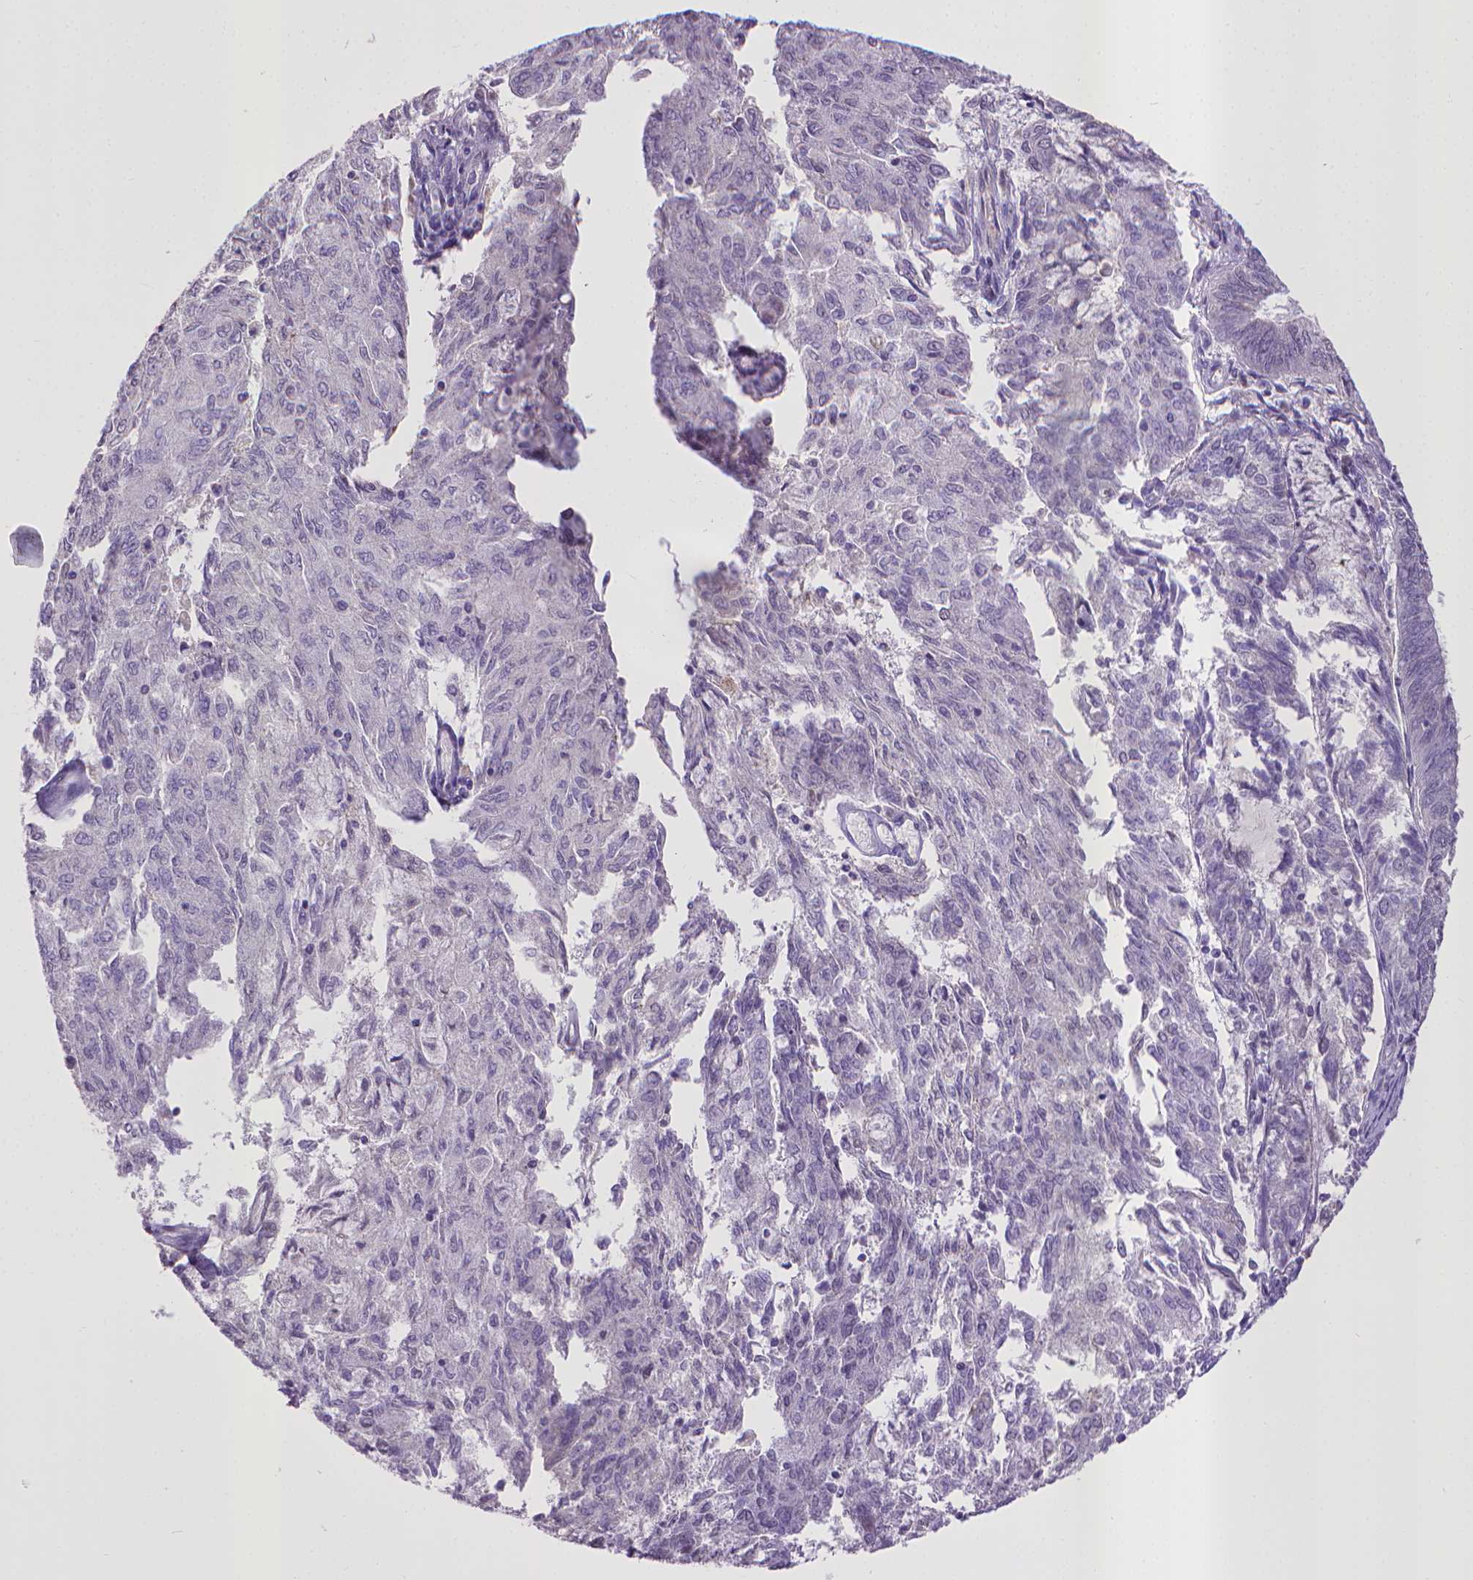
{"staining": {"intensity": "negative", "quantity": "none", "location": "none"}, "tissue": "endometrial cancer", "cell_type": "Tumor cells", "image_type": "cancer", "snomed": [{"axis": "morphology", "description": "Adenocarcinoma, NOS"}, {"axis": "topography", "description": "Endometrium"}], "caption": "Photomicrograph shows no significant protein positivity in tumor cells of endometrial adenocarcinoma. (Brightfield microscopy of DAB immunohistochemistry at high magnification).", "gene": "KMO", "patient": {"sex": "female", "age": 82}}